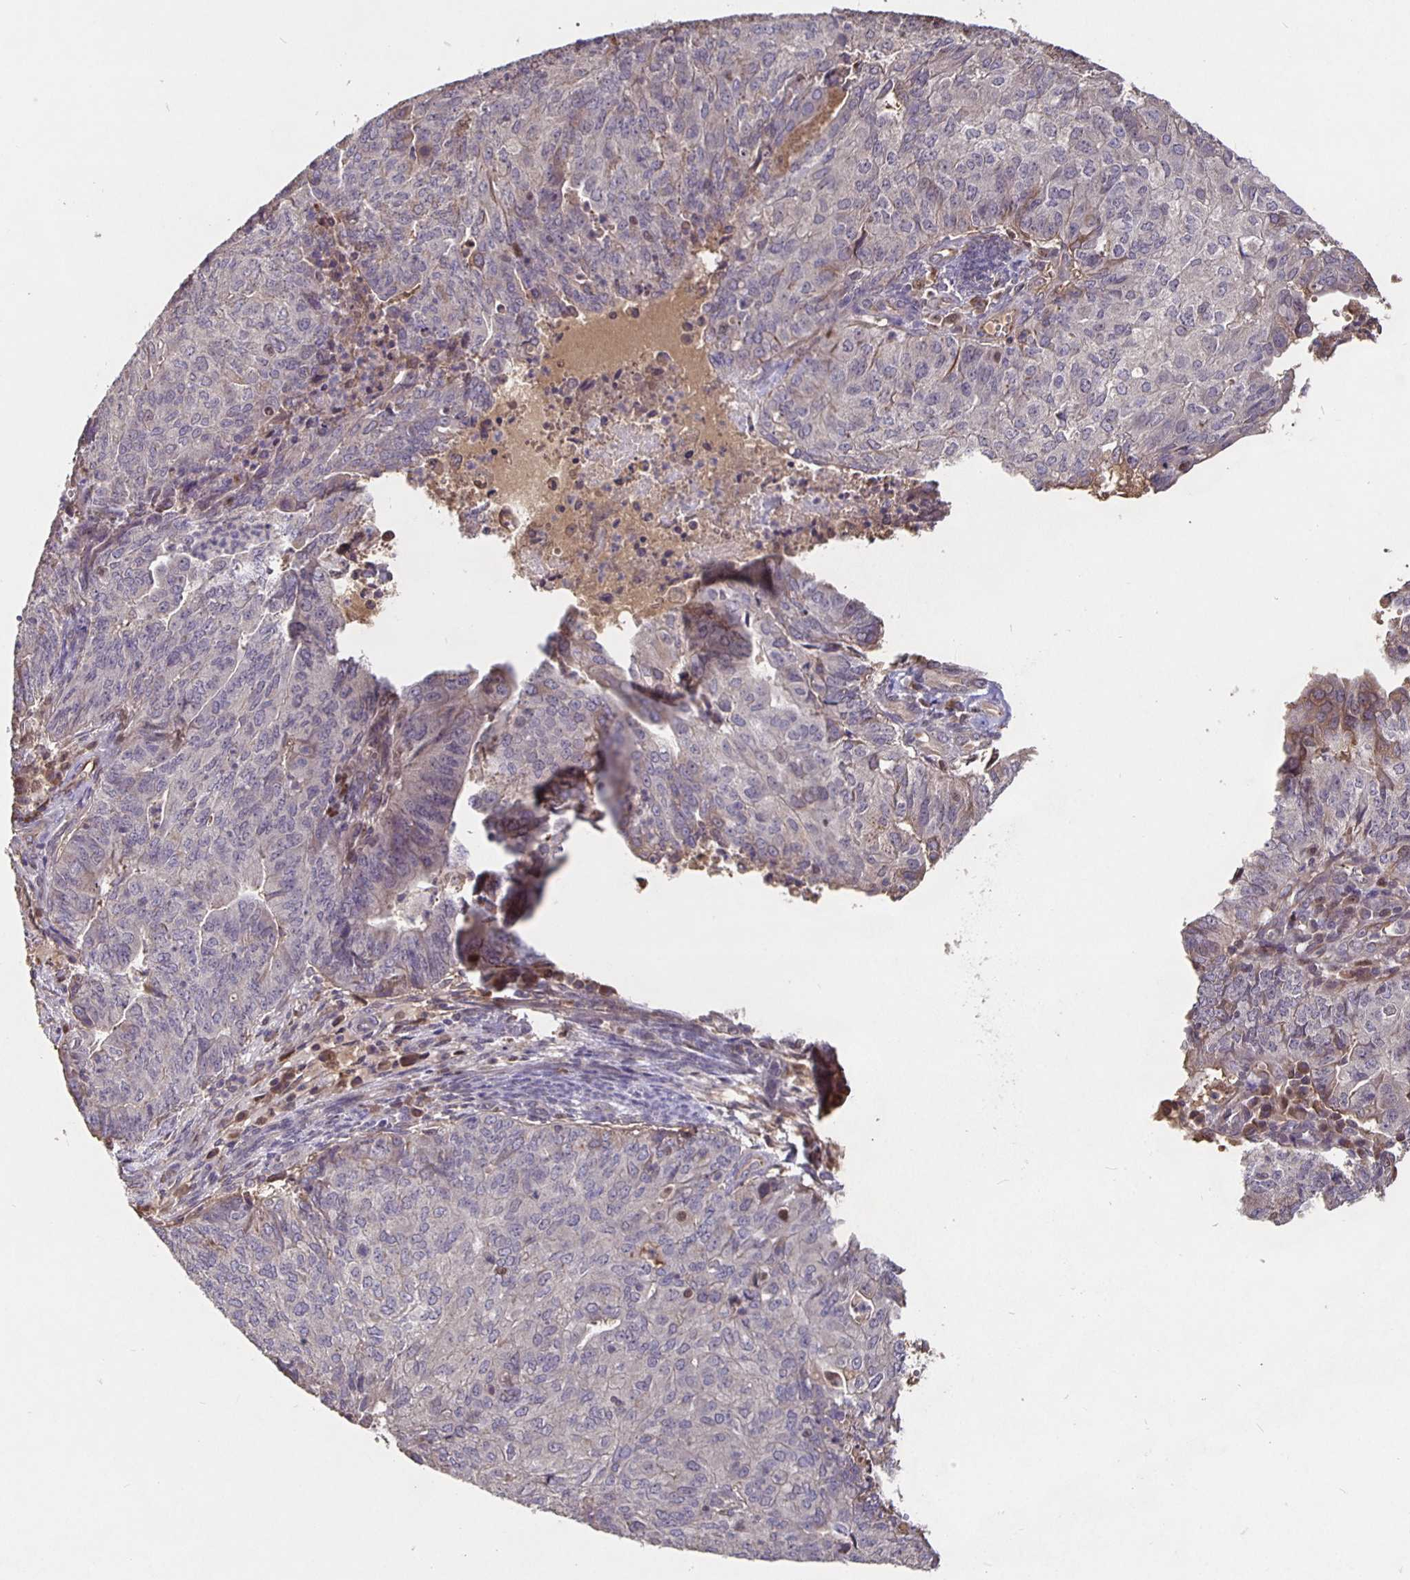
{"staining": {"intensity": "negative", "quantity": "none", "location": "none"}, "tissue": "endometrial cancer", "cell_type": "Tumor cells", "image_type": "cancer", "snomed": [{"axis": "morphology", "description": "Adenocarcinoma, NOS"}, {"axis": "topography", "description": "Endometrium"}], "caption": "Tumor cells show no significant protein expression in endometrial cancer (adenocarcinoma).", "gene": "NOG", "patient": {"sex": "female", "age": 82}}